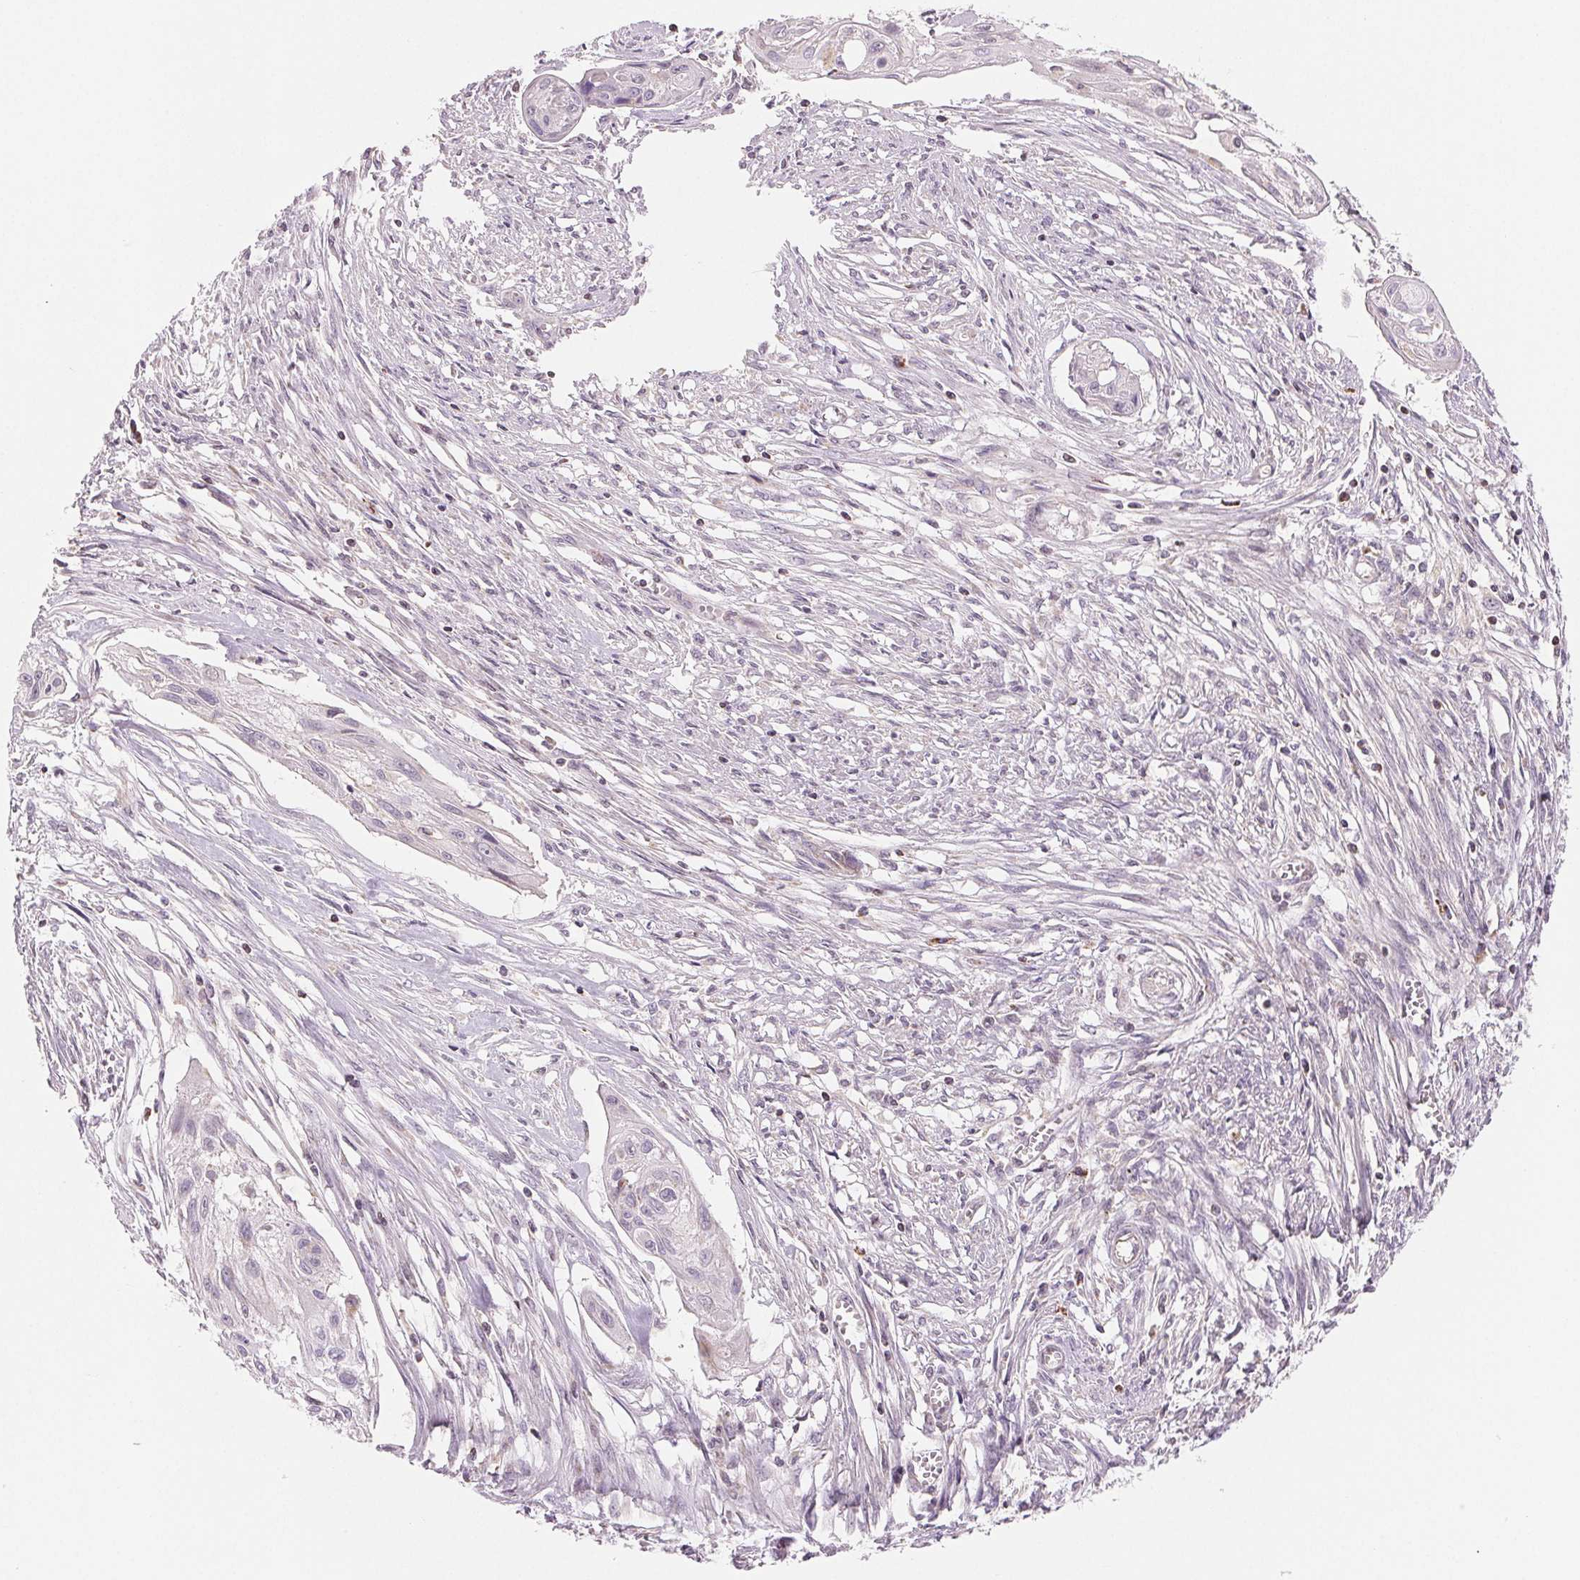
{"staining": {"intensity": "negative", "quantity": "none", "location": "none"}, "tissue": "cervical cancer", "cell_type": "Tumor cells", "image_type": "cancer", "snomed": [{"axis": "morphology", "description": "Squamous cell carcinoma, NOS"}, {"axis": "topography", "description": "Cervix"}], "caption": "Immunohistochemistry of cervical cancer exhibits no positivity in tumor cells. (Immunohistochemistry (ihc), brightfield microscopy, high magnification).", "gene": "HINT2", "patient": {"sex": "female", "age": 49}}